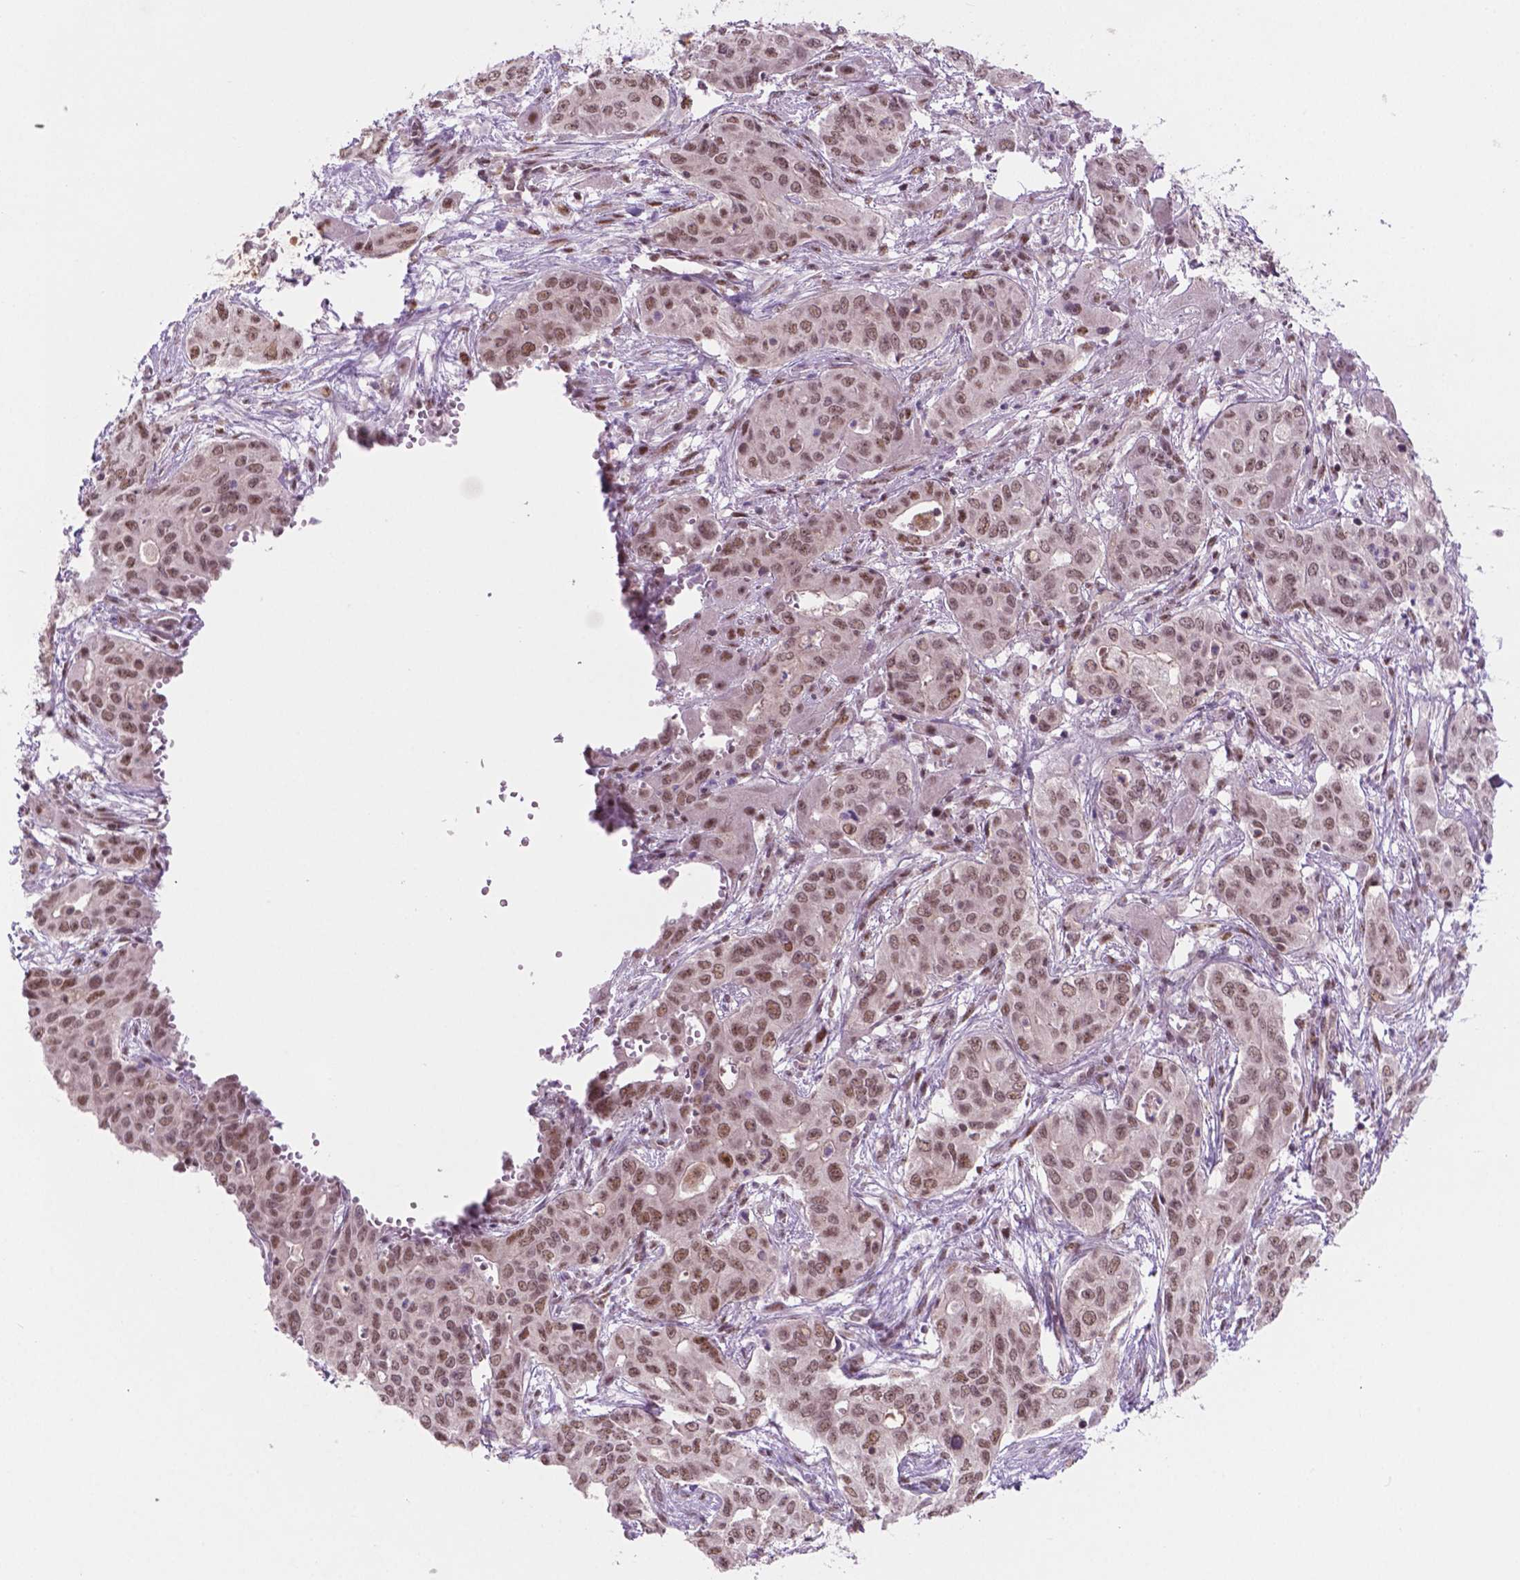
{"staining": {"intensity": "moderate", "quantity": ">75%", "location": "nuclear"}, "tissue": "liver cancer", "cell_type": "Tumor cells", "image_type": "cancer", "snomed": [{"axis": "morphology", "description": "Cholangiocarcinoma"}, {"axis": "topography", "description": "Liver"}], "caption": "IHC of liver cancer (cholangiocarcinoma) shows medium levels of moderate nuclear staining in about >75% of tumor cells. (DAB (3,3'-diaminobenzidine) IHC, brown staining for protein, blue staining for nuclei).", "gene": "PHAX", "patient": {"sex": "female", "age": 65}}